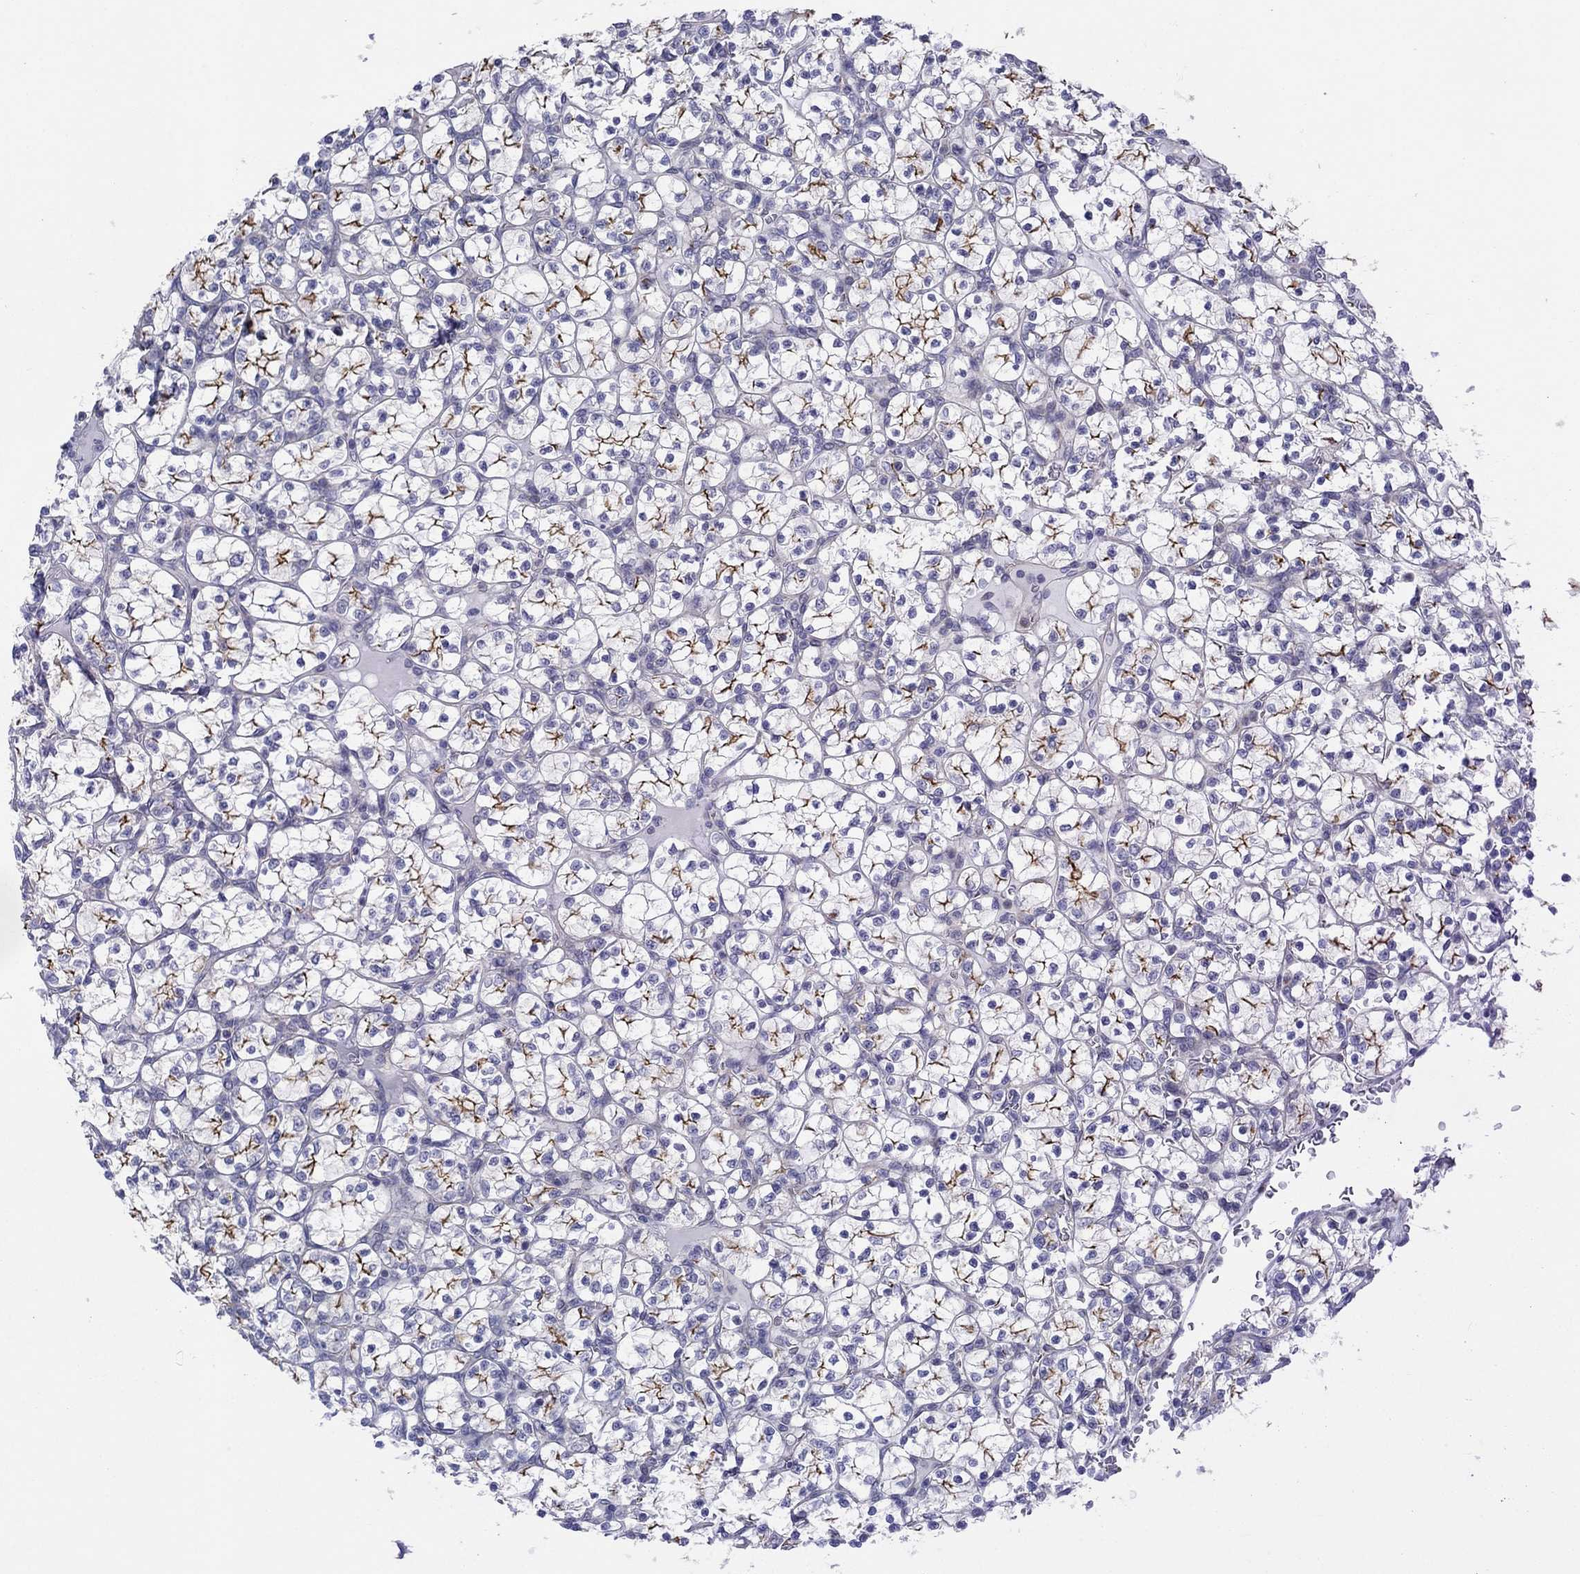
{"staining": {"intensity": "strong", "quantity": "25%-75%", "location": "cytoplasmic/membranous"}, "tissue": "renal cancer", "cell_type": "Tumor cells", "image_type": "cancer", "snomed": [{"axis": "morphology", "description": "Adenocarcinoma, NOS"}, {"axis": "topography", "description": "Kidney"}], "caption": "This image exhibits IHC staining of human renal adenocarcinoma, with high strong cytoplasmic/membranous staining in about 25%-75% of tumor cells.", "gene": "TPRN", "patient": {"sex": "female", "age": 89}}